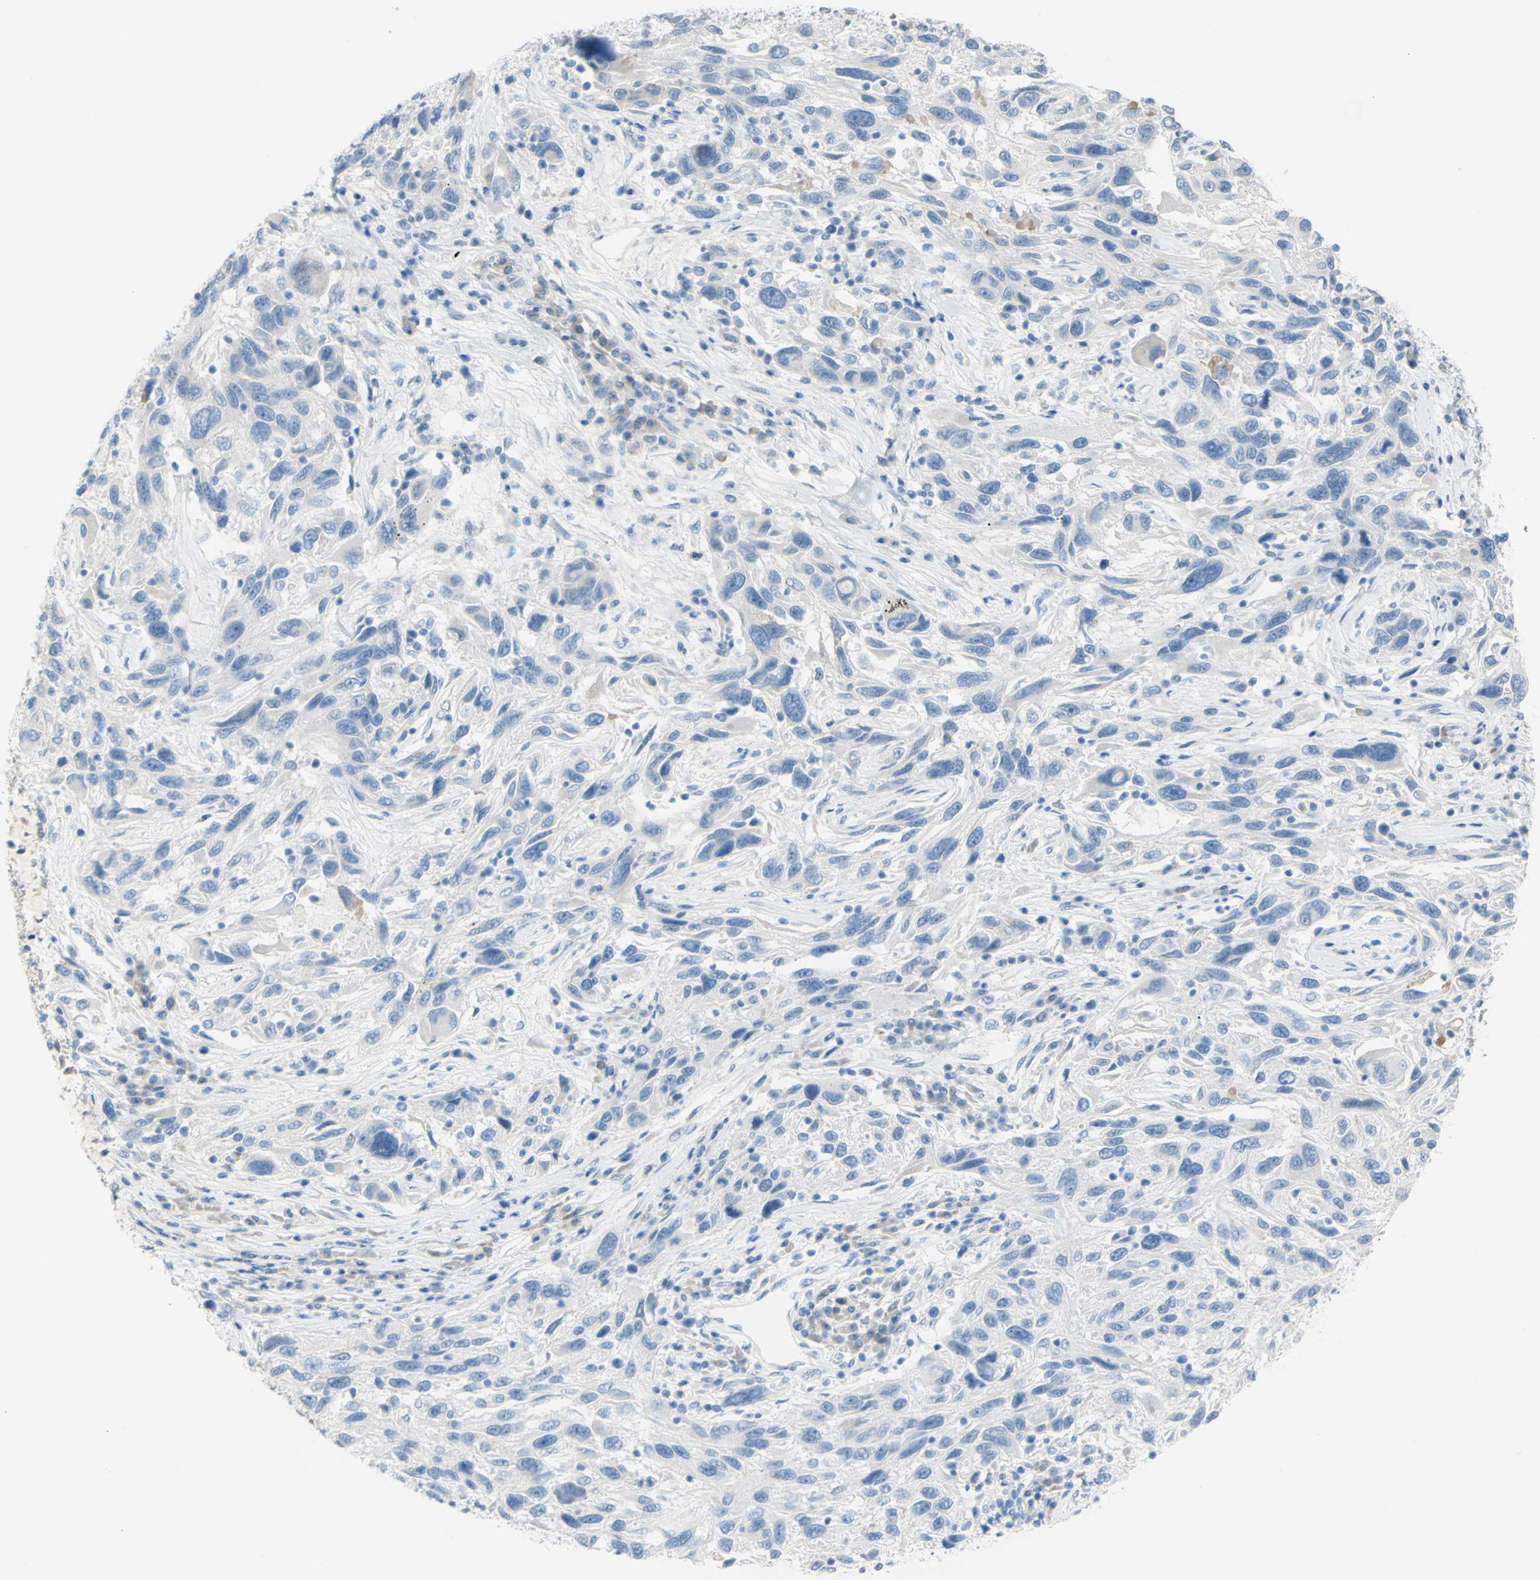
{"staining": {"intensity": "negative", "quantity": "none", "location": "none"}, "tissue": "melanoma", "cell_type": "Tumor cells", "image_type": "cancer", "snomed": [{"axis": "morphology", "description": "Malignant melanoma, NOS"}, {"axis": "topography", "description": "Skin"}], "caption": "Tumor cells show no significant expression in malignant melanoma.", "gene": "TFPI2", "patient": {"sex": "male", "age": 53}}